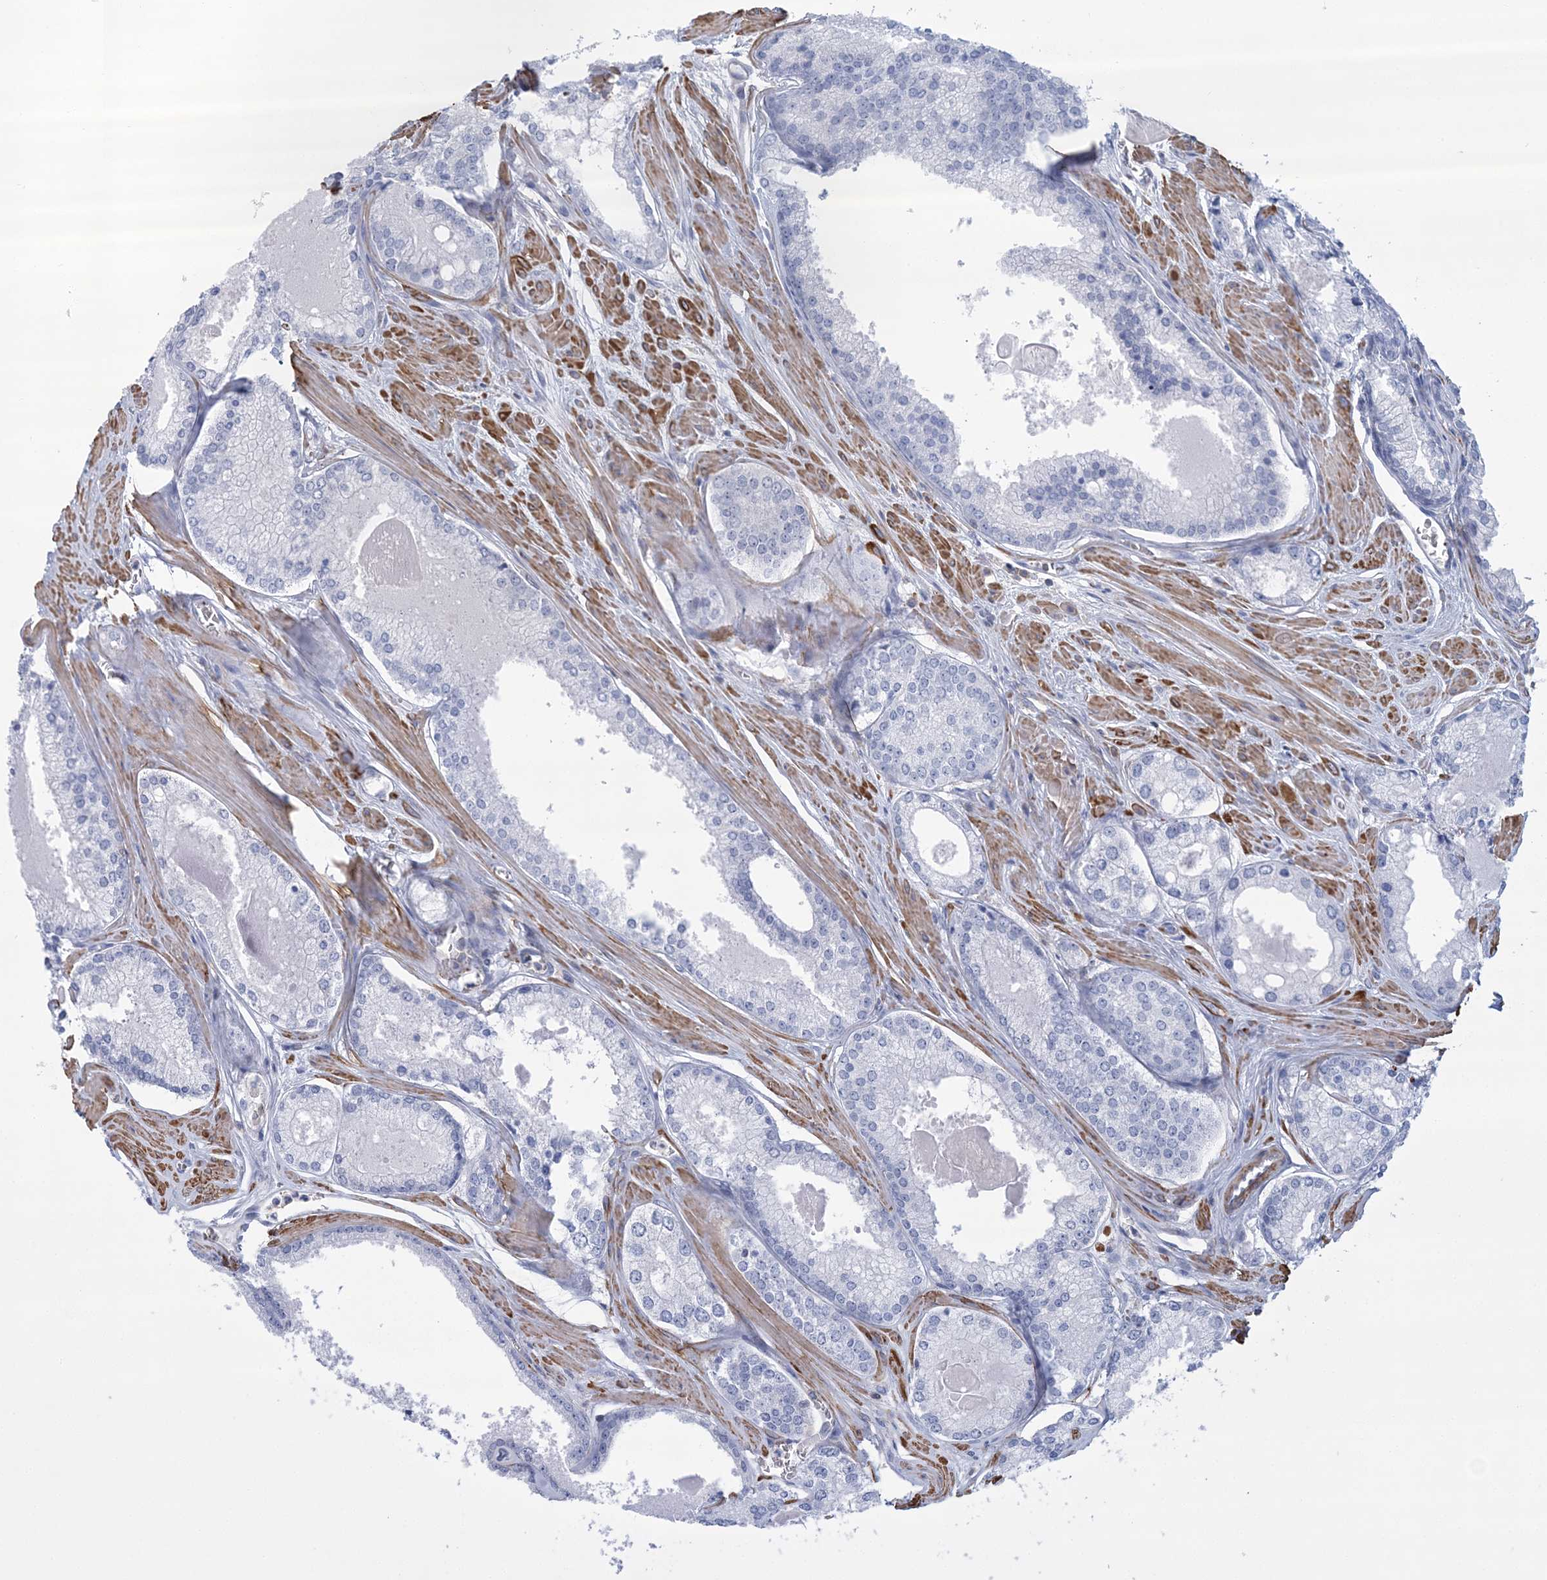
{"staining": {"intensity": "negative", "quantity": "none", "location": "none"}, "tissue": "prostate cancer", "cell_type": "Tumor cells", "image_type": "cancer", "snomed": [{"axis": "morphology", "description": "Adenocarcinoma, Low grade"}, {"axis": "topography", "description": "Prostate"}], "caption": "This is an IHC photomicrograph of prostate low-grade adenocarcinoma. There is no positivity in tumor cells.", "gene": "C11orf21", "patient": {"sex": "male", "age": 54}}